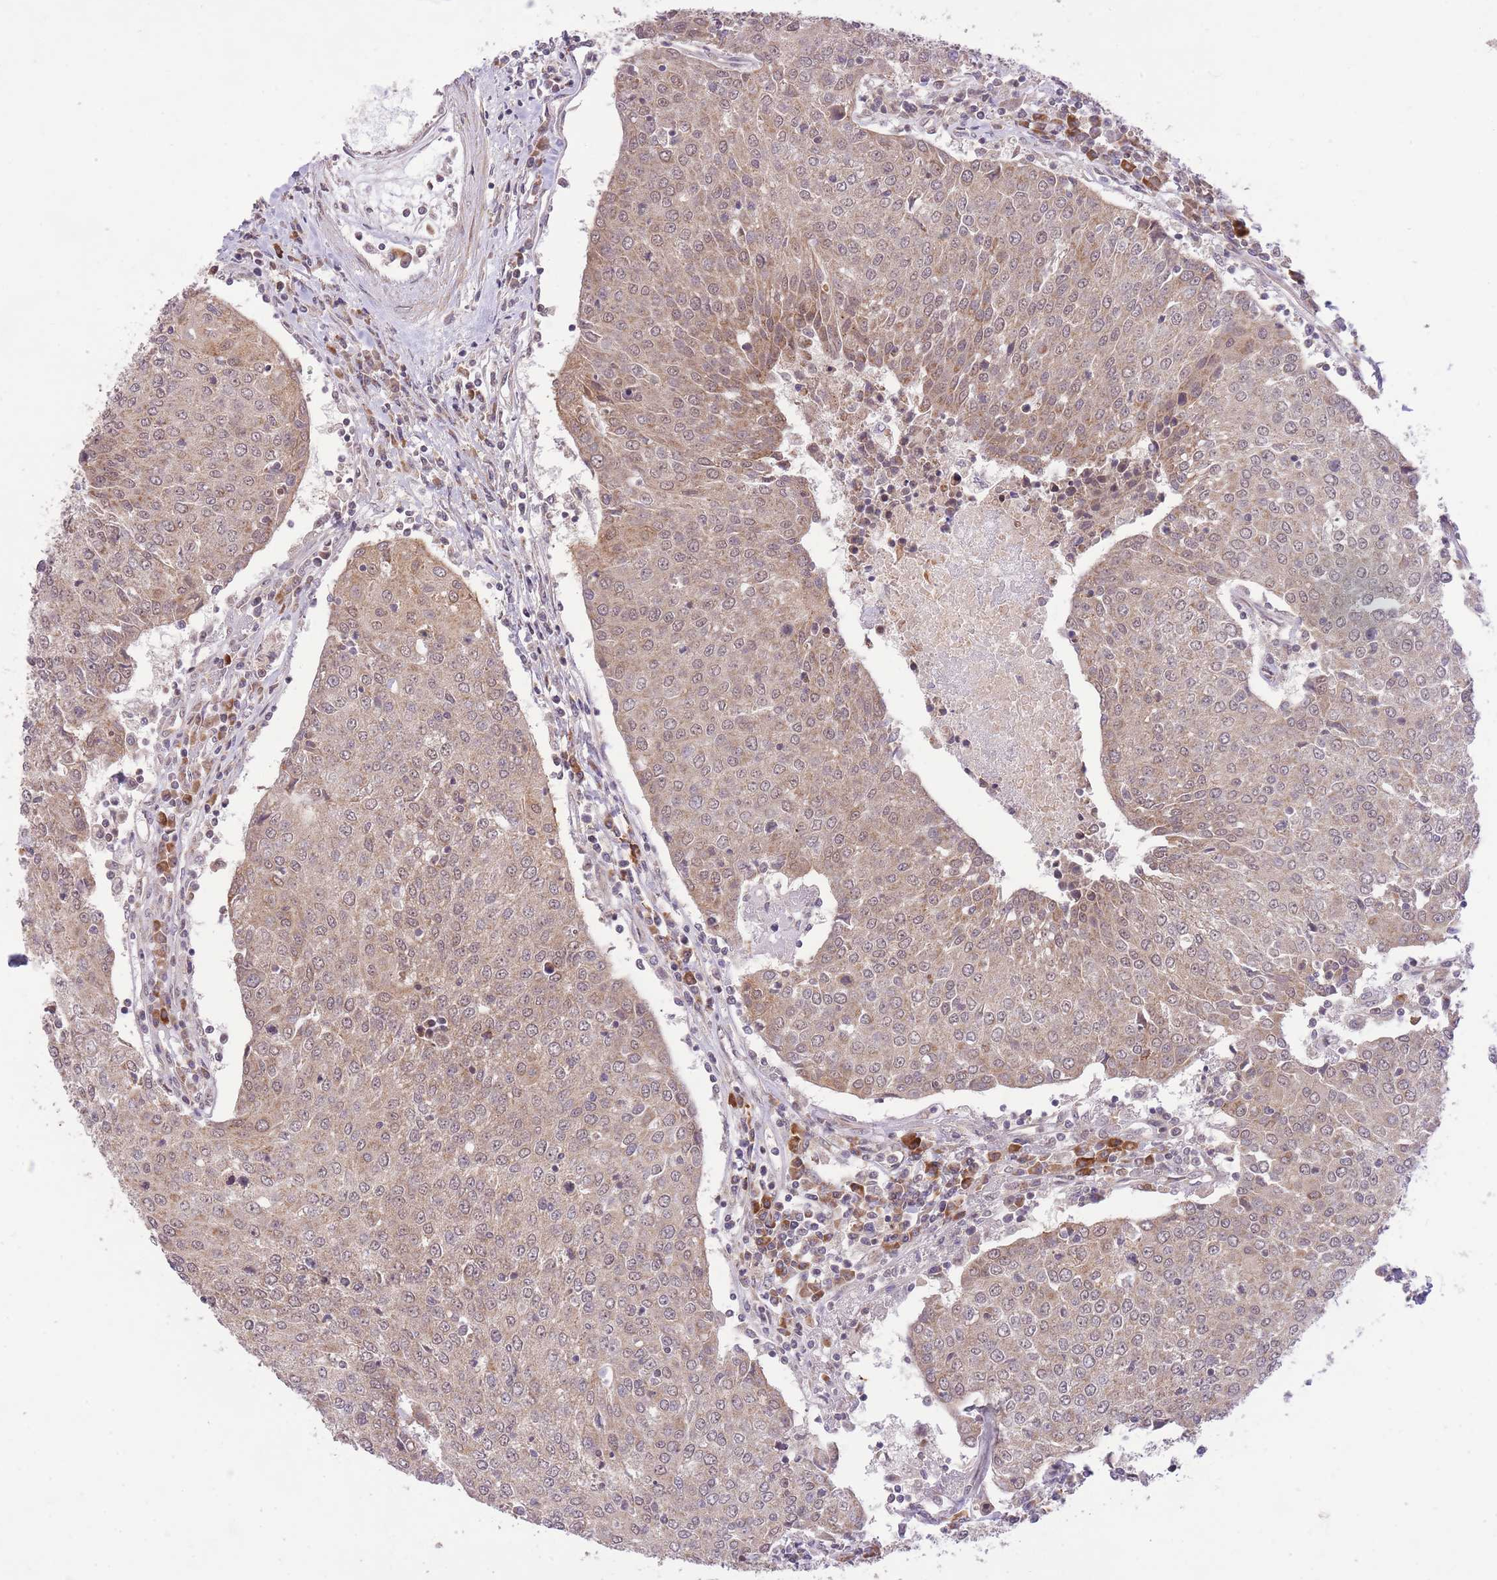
{"staining": {"intensity": "weak", "quantity": ">75%", "location": "cytoplasmic/membranous,nuclear"}, "tissue": "urothelial cancer", "cell_type": "Tumor cells", "image_type": "cancer", "snomed": [{"axis": "morphology", "description": "Urothelial carcinoma, High grade"}, {"axis": "topography", "description": "Urinary bladder"}], "caption": "Immunohistochemistry photomicrograph of urothelial cancer stained for a protein (brown), which demonstrates low levels of weak cytoplasmic/membranous and nuclear positivity in about >75% of tumor cells.", "gene": "ELOA2", "patient": {"sex": "female", "age": 85}}